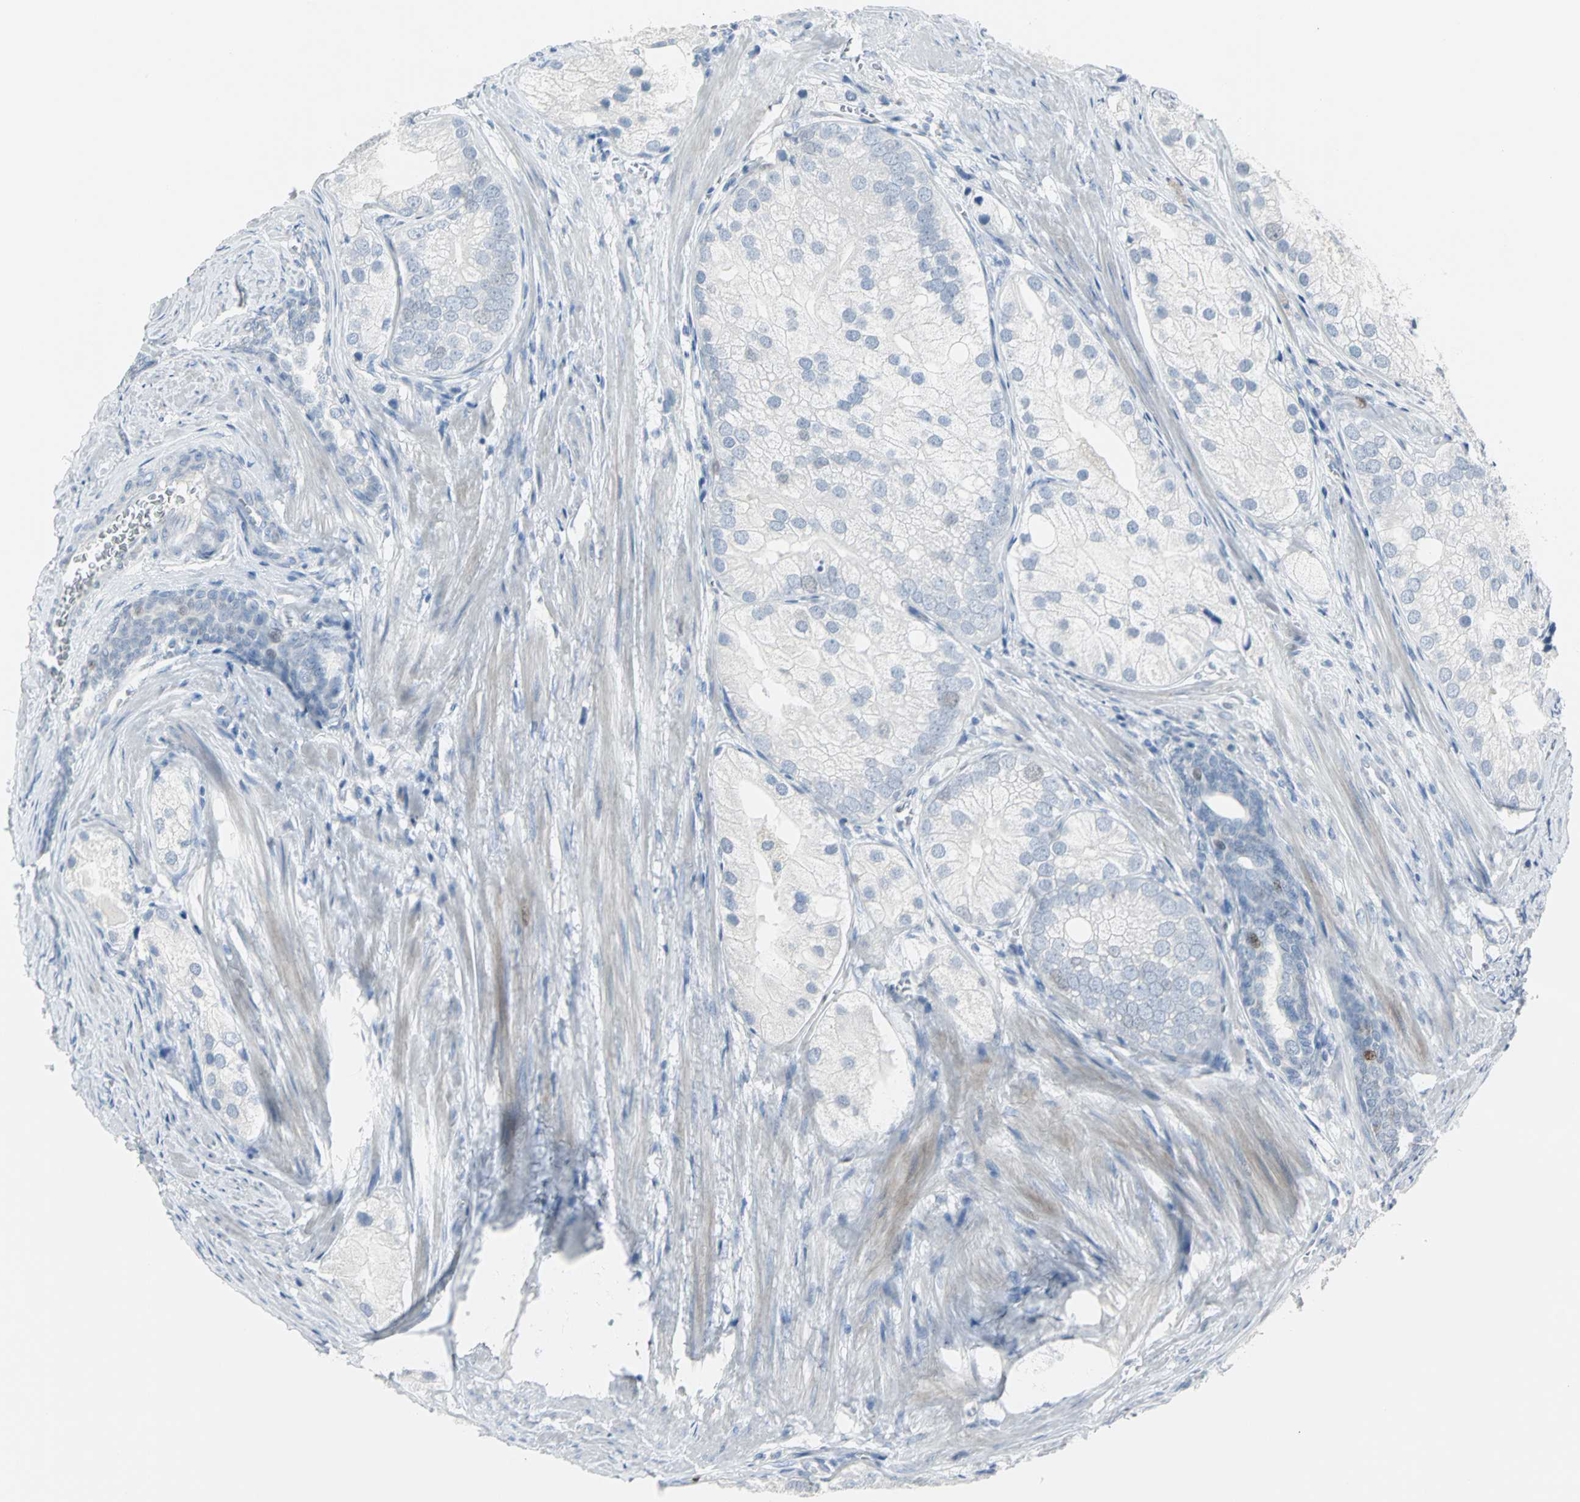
{"staining": {"intensity": "weak", "quantity": "<25%", "location": "nuclear"}, "tissue": "prostate cancer", "cell_type": "Tumor cells", "image_type": "cancer", "snomed": [{"axis": "morphology", "description": "Adenocarcinoma, Low grade"}, {"axis": "topography", "description": "Prostate"}], "caption": "IHC micrograph of neoplastic tissue: low-grade adenocarcinoma (prostate) stained with DAB (3,3'-diaminobenzidine) reveals no significant protein expression in tumor cells.", "gene": "MCM3", "patient": {"sex": "male", "age": 69}}